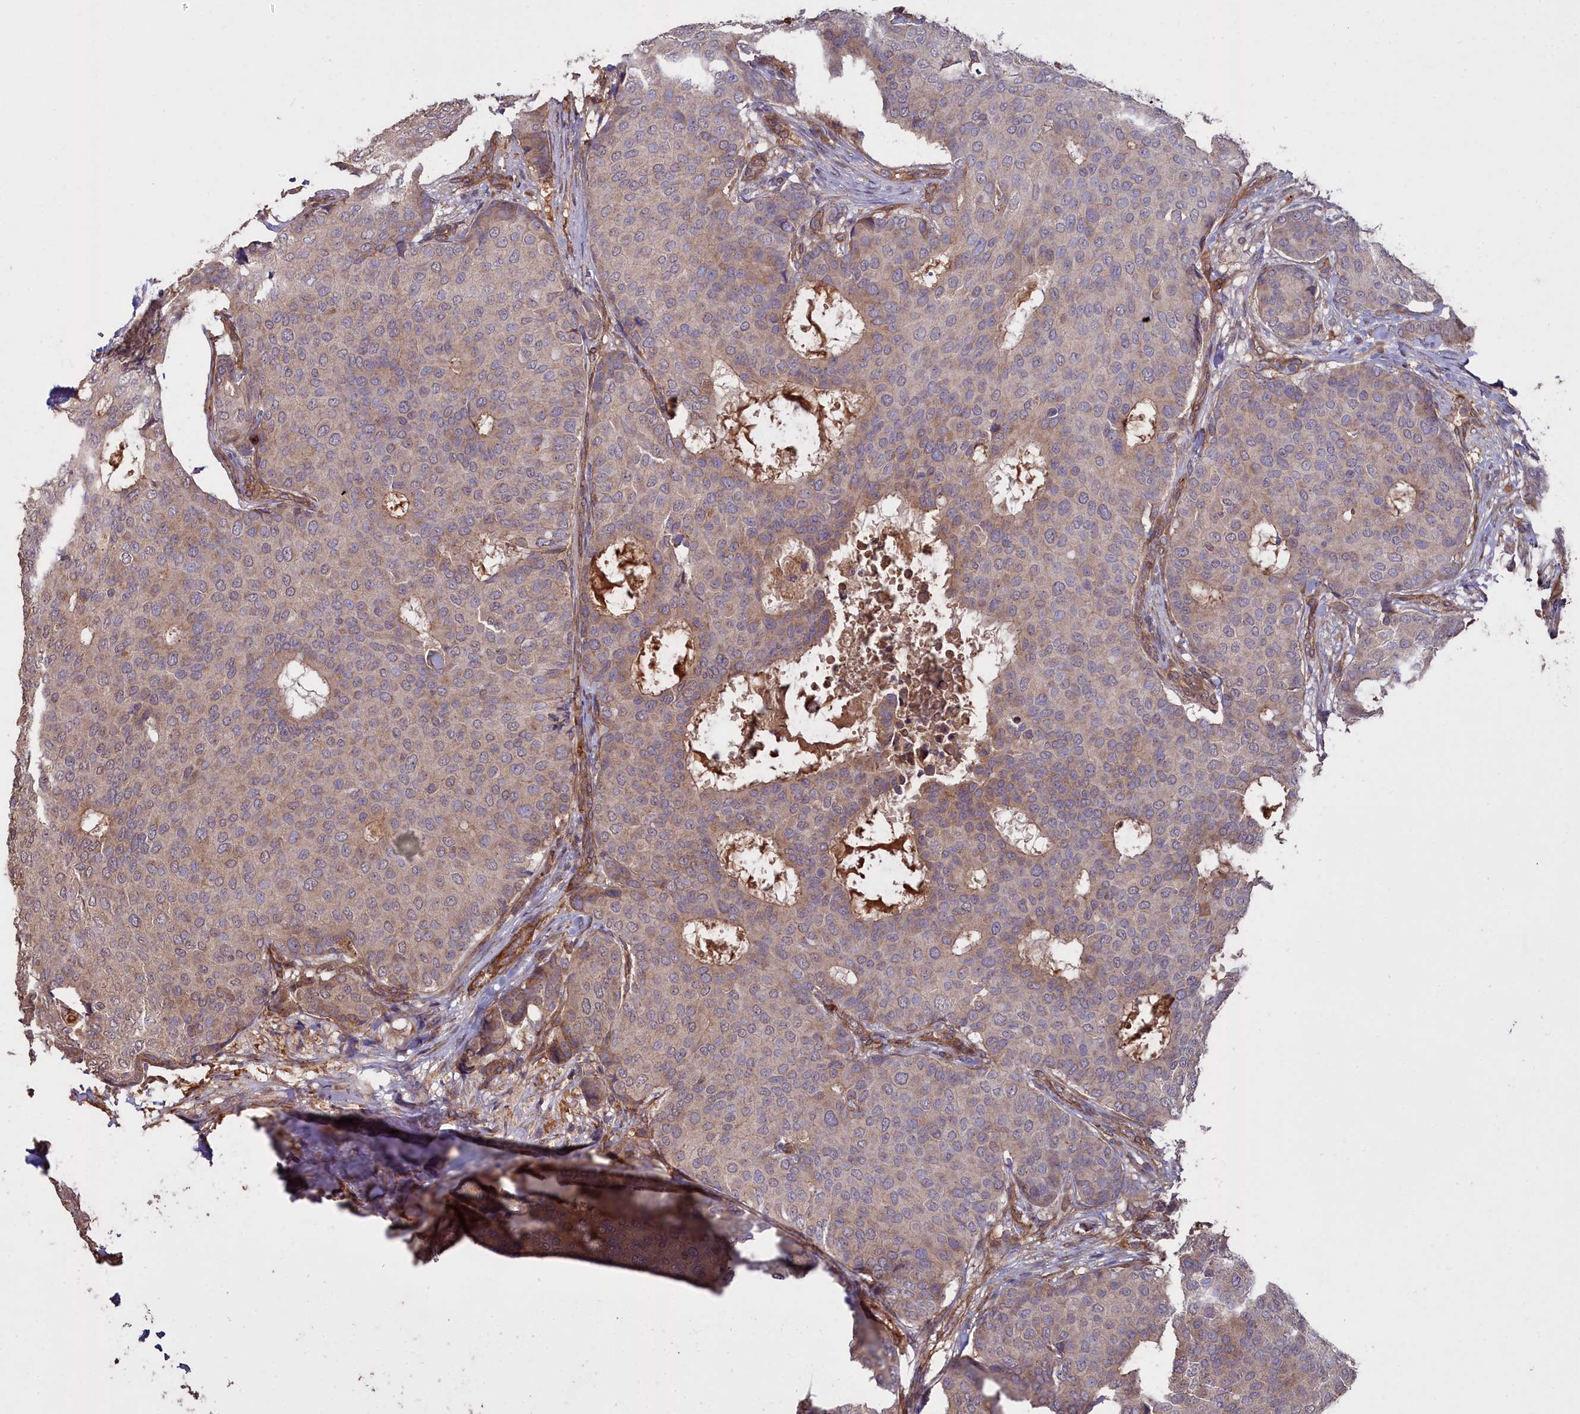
{"staining": {"intensity": "moderate", "quantity": "25%-75%", "location": "cytoplasmic/membranous"}, "tissue": "breast cancer", "cell_type": "Tumor cells", "image_type": "cancer", "snomed": [{"axis": "morphology", "description": "Duct carcinoma"}, {"axis": "topography", "description": "Breast"}], "caption": "DAB immunohistochemical staining of human breast invasive ductal carcinoma shows moderate cytoplasmic/membranous protein expression in approximately 25%-75% of tumor cells.", "gene": "ATP6V0A2", "patient": {"sex": "female", "age": 75}}